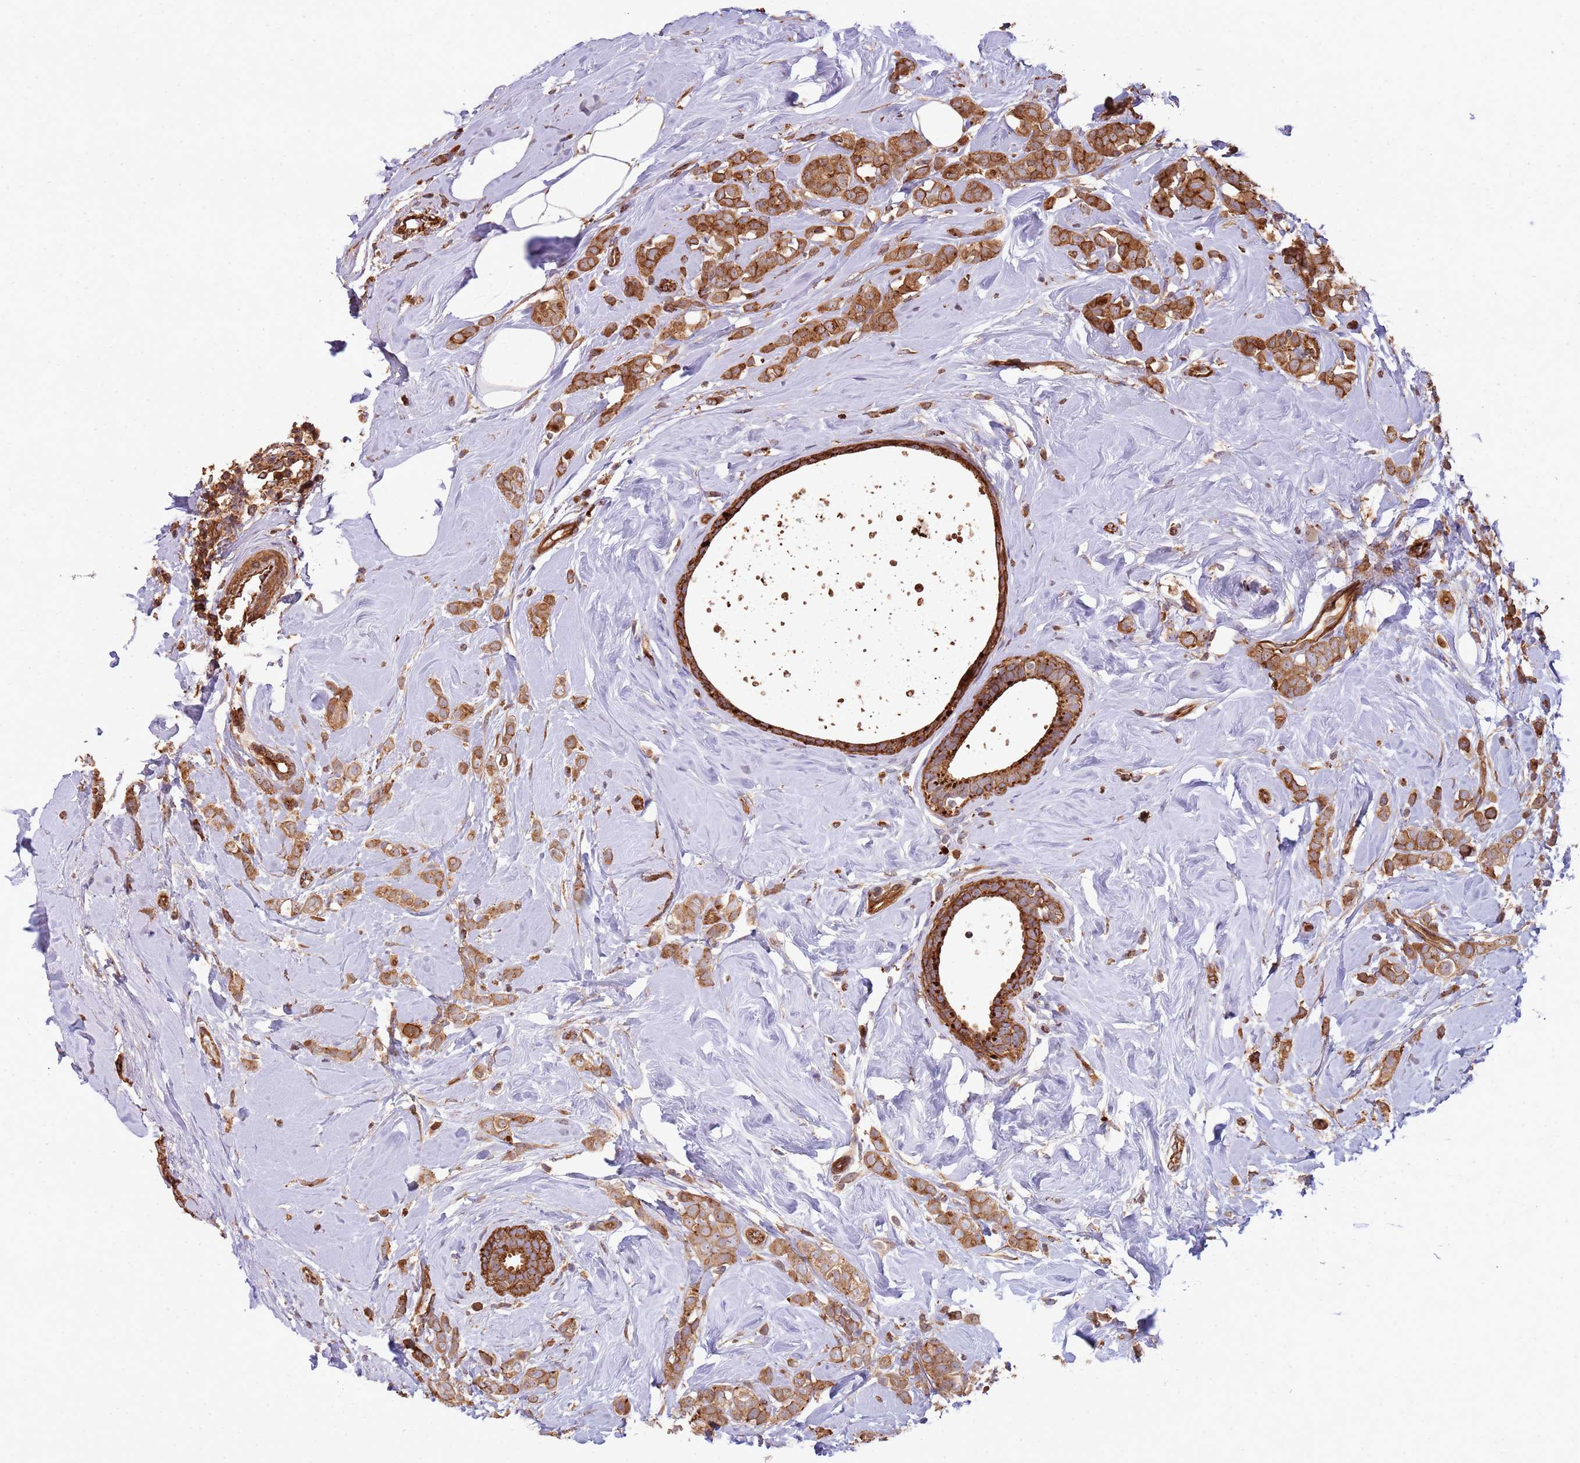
{"staining": {"intensity": "moderate", "quantity": ">75%", "location": "cytoplasmic/membranous"}, "tissue": "breast cancer", "cell_type": "Tumor cells", "image_type": "cancer", "snomed": [{"axis": "morphology", "description": "Lobular carcinoma"}, {"axis": "topography", "description": "Breast"}], "caption": "Brown immunohistochemical staining in human breast cancer reveals moderate cytoplasmic/membranous positivity in about >75% of tumor cells. The protein is stained brown, and the nuclei are stained in blue (DAB IHC with brightfield microscopy, high magnification).", "gene": "NDUFAF4", "patient": {"sex": "female", "age": 47}}